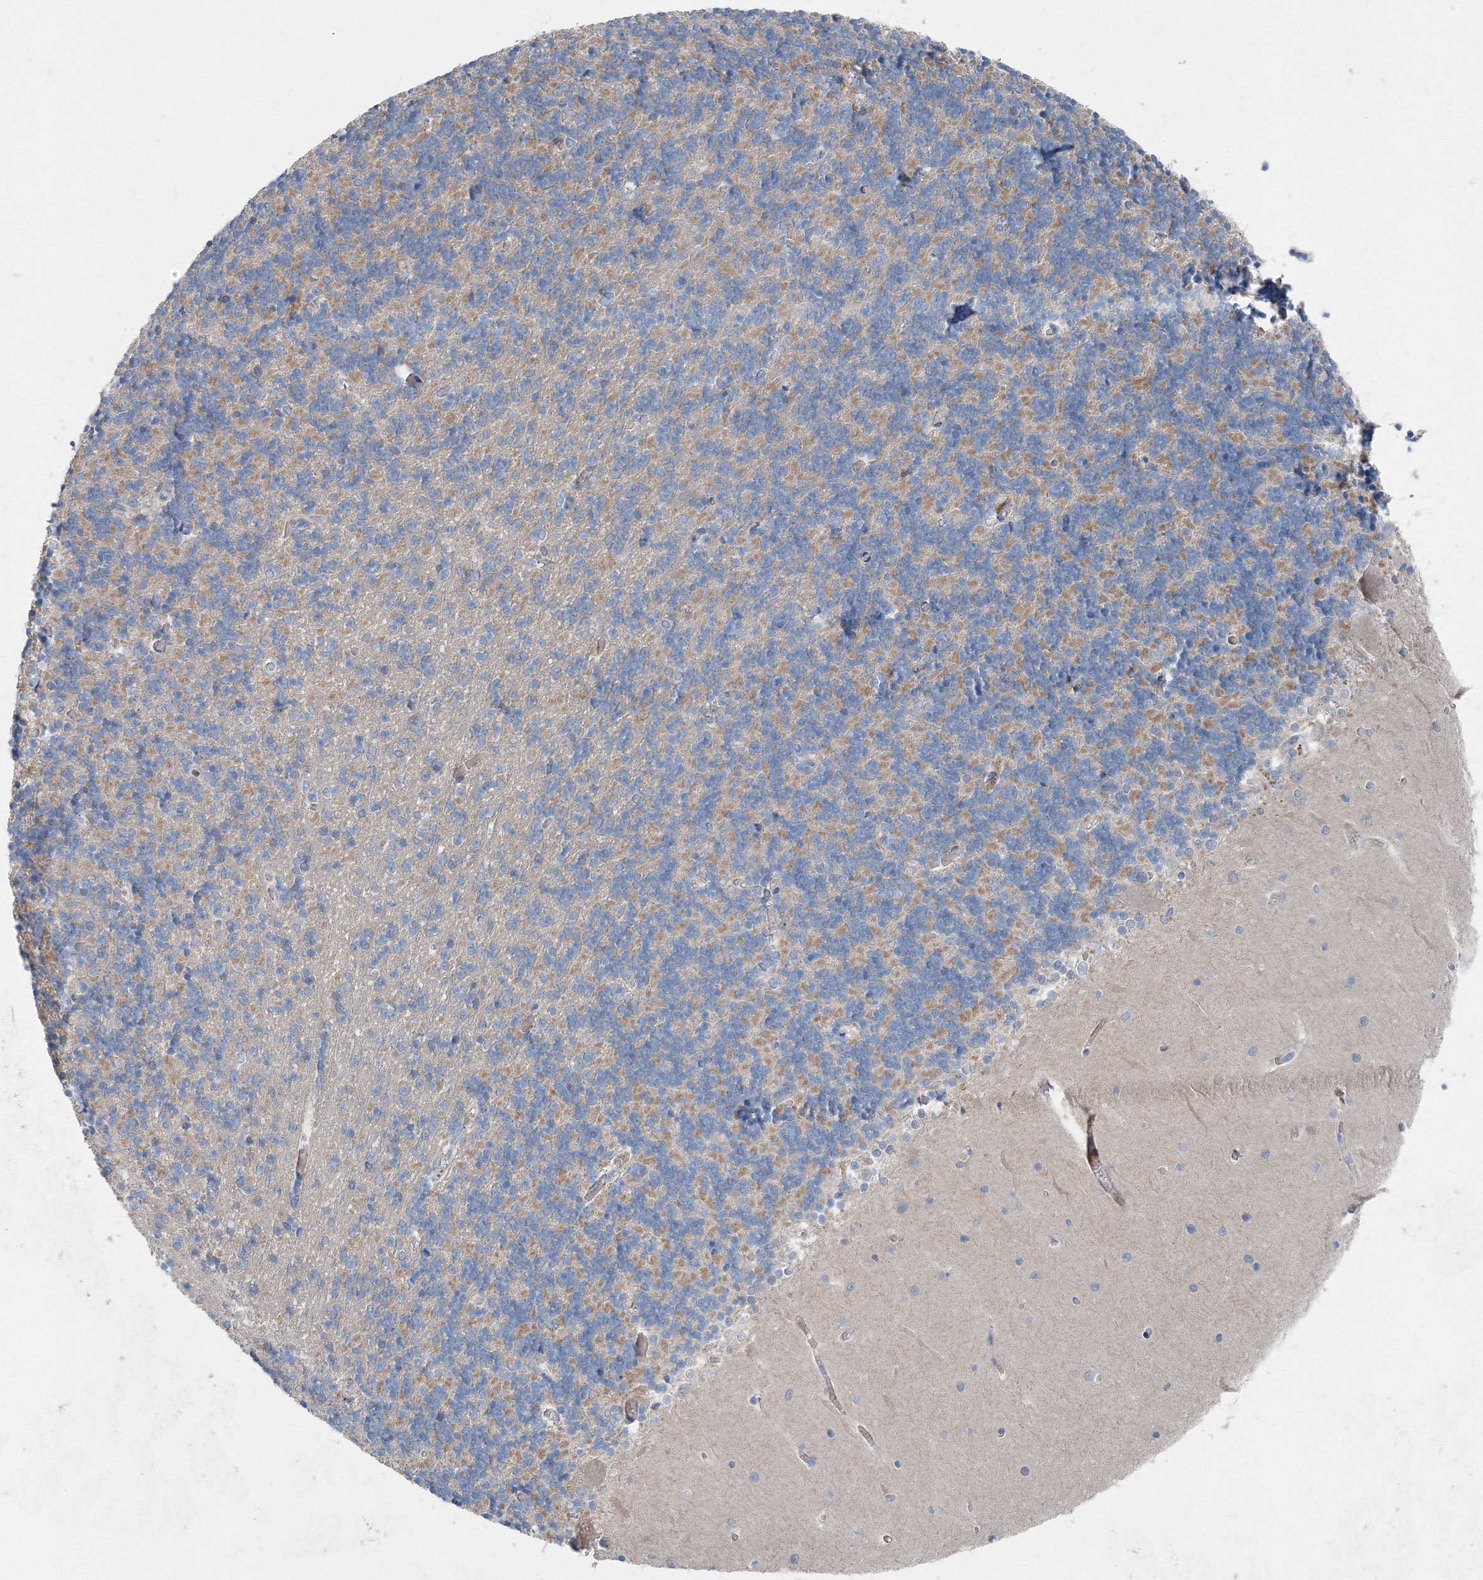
{"staining": {"intensity": "negative", "quantity": "none", "location": "none"}, "tissue": "cerebellum", "cell_type": "Cells in granular layer", "image_type": "normal", "snomed": [{"axis": "morphology", "description": "Normal tissue, NOS"}, {"axis": "topography", "description": "Cerebellum"}], "caption": "Immunohistochemical staining of unremarkable human cerebellum reveals no significant positivity in cells in granular layer.", "gene": "AASDH", "patient": {"sex": "male", "age": 37}}